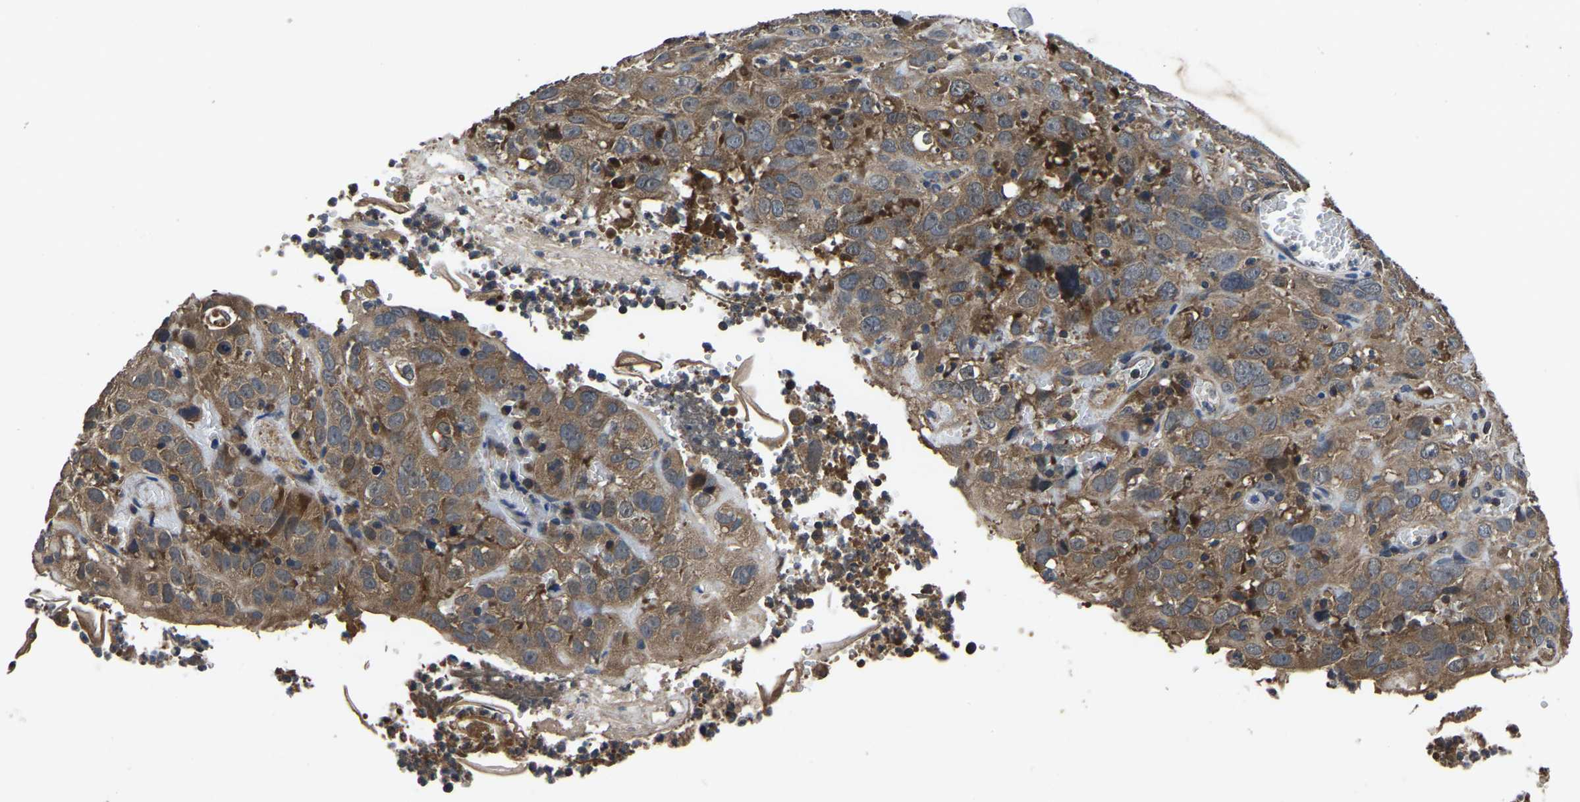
{"staining": {"intensity": "moderate", "quantity": ">75%", "location": "cytoplasmic/membranous"}, "tissue": "cervical cancer", "cell_type": "Tumor cells", "image_type": "cancer", "snomed": [{"axis": "morphology", "description": "Squamous cell carcinoma, NOS"}, {"axis": "topography", "description": "Cervix"}], "caption": "Immunohistochemical staining of cervical squamous cell carcinoma demonstrates moderate cytoplasmic/membranous protein expression in approximately >75% of tumor cells. The protein of interest is shown in brown color, while the nuclei are stained blue.", "gene": "CRYZL1", "patient": {"sex": "female", "age": 32}}